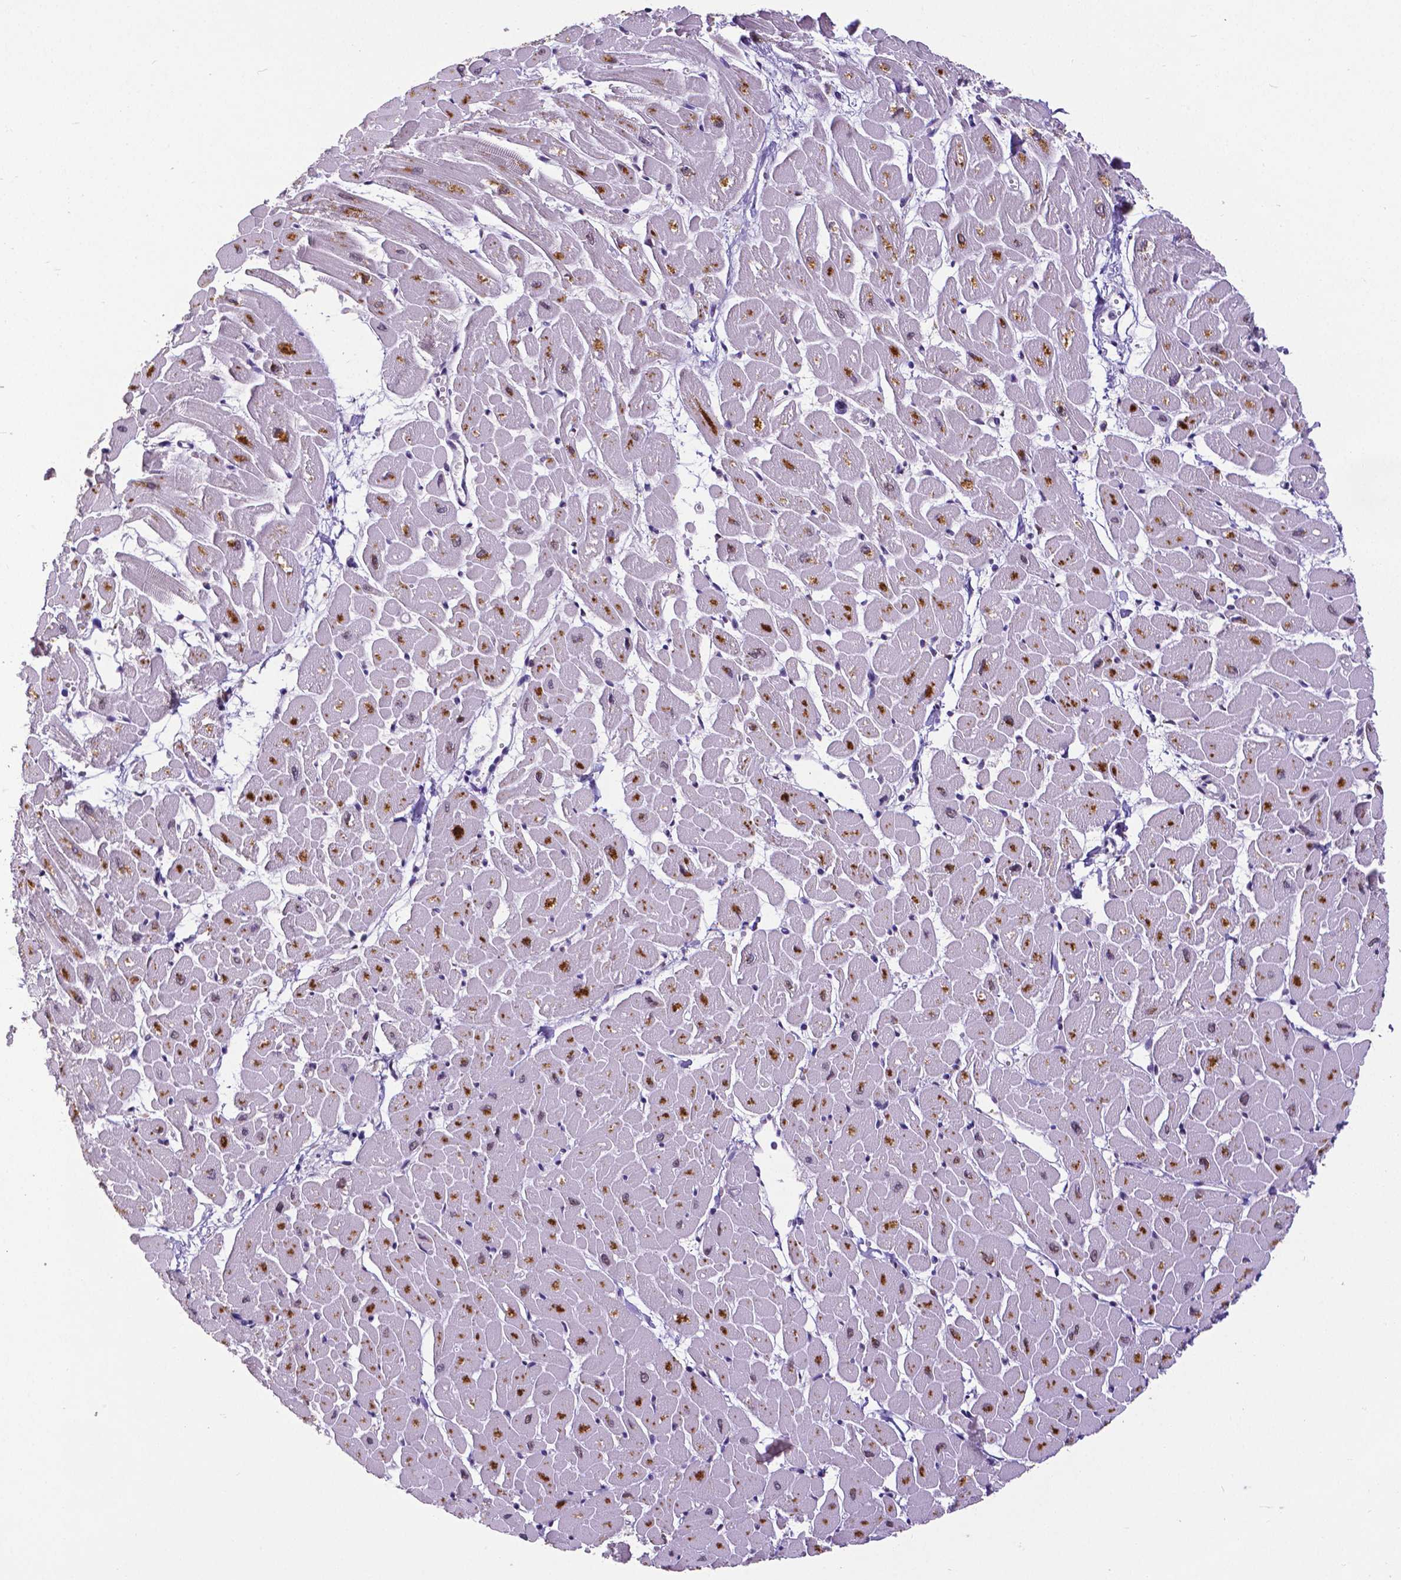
{"staining": {"intensity": "strong", "quantity": "25%-75%", "location": "cytoplasmic/membranous,nuclear"}, "tissue": "heart muscle", "cell_type": "Cardiomyocytes", "image_type": "normal", "snomed": [{"axis": "morphology", "description": "Normal tissue, NOS"}, {"axis": "topography", "description": "Heart"}], "caption": "This photomicrograph demonstrates IHC staining of unremarkable human heart muscle, with high strong cytoplasmic/membranous,nuclear expression in approximately 25%-75% of cardiomyocytes.", "gene": "ATRX", "patient": {"sex": "male", "age": 57}}